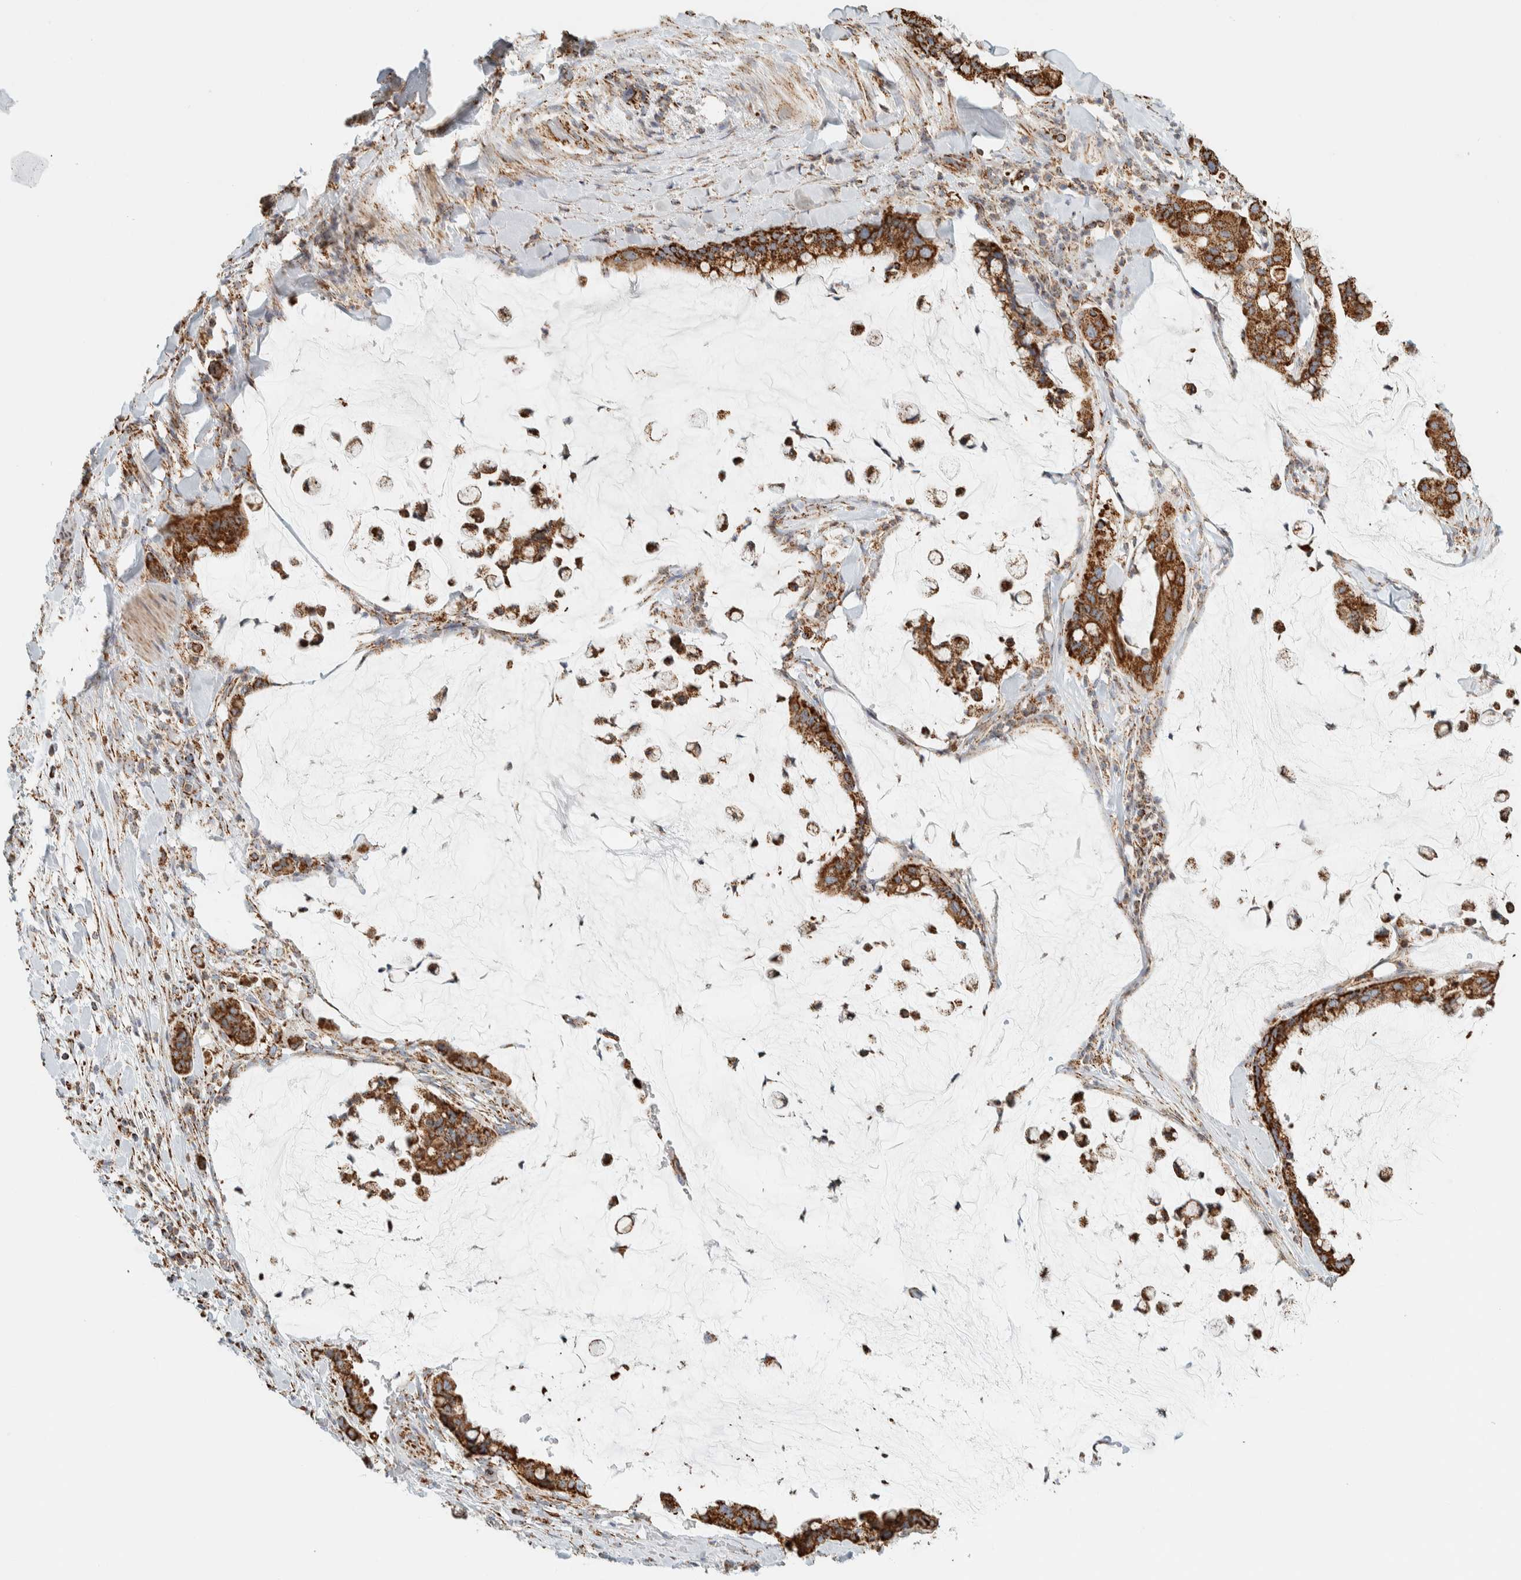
{"staining": {"intensity": "strong", "quantity": ">75%", "location": "cytoplasmic/membranous"}, "tissue": "pancreatic cancer", "cell_type": "Tumor cells", "image_type": "cancer", "snomed": [{"axis": "morphology", "description": "Adenocarcinoma, NOS"}, {"axis": "topography", "description": "Pancreas"}], "caption": "IHC micrograph of pancreatic cancer (adenocarcinoma) stained for a protein (brown), which exhibits high levels of strong cytoplasmic/membranous expression in approximately >75% of tumor cells.", "gene": "ZNF454", "patient": {"sex": "male", "age": 41}}